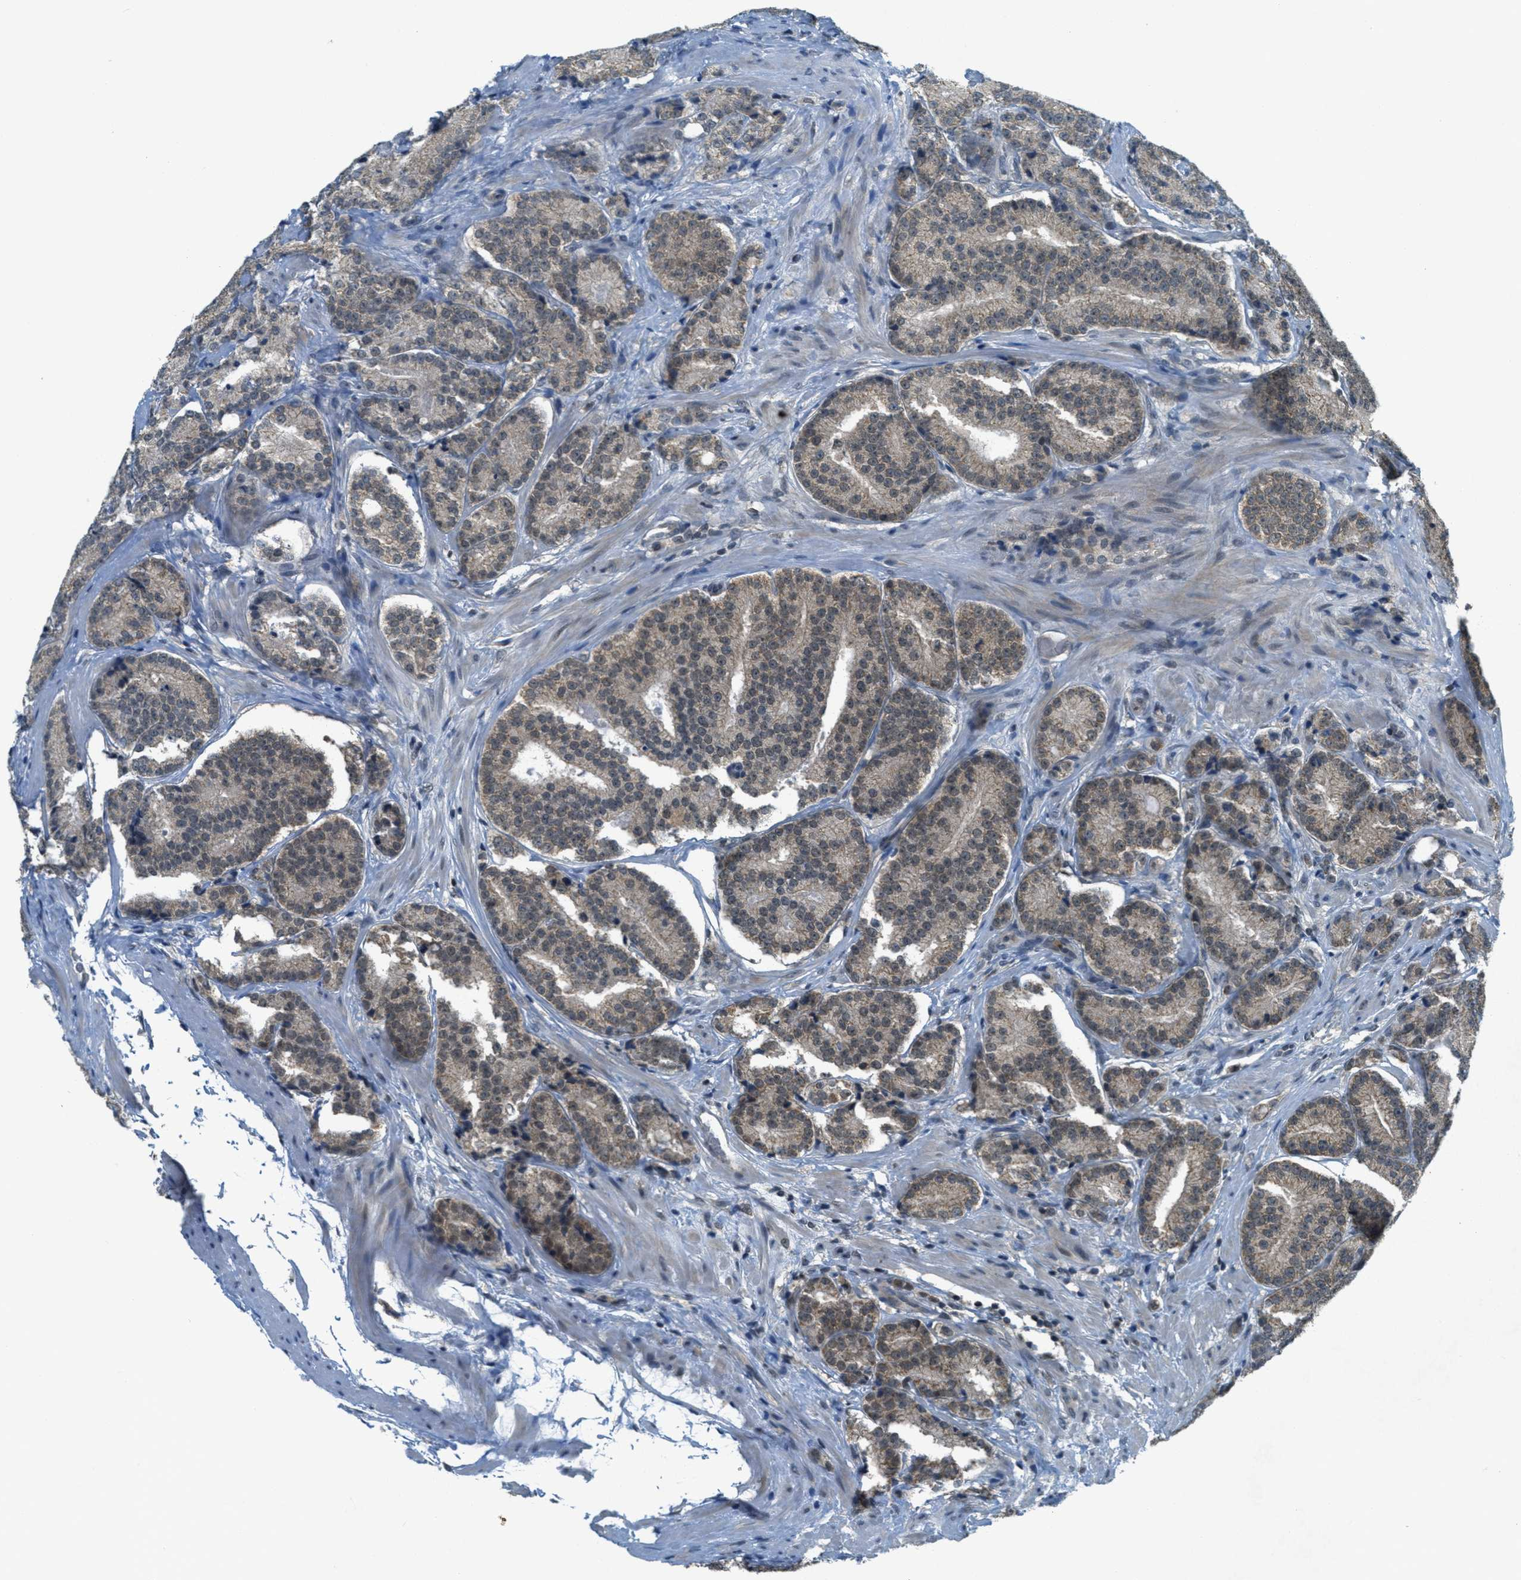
{"staining": {"intensity": "weak", "quantity": ">75%", "location": "cytoplasmic/membranous,nuclear"}, "tissue": "prostate cancer", "cell_type": "Tumor cells", "image_type": "cancer", "snomed": [{"axis": "morphology", "description": "Adenocarcinoma, High grade"}, {"axis": "topography", "description": "Prostate"}], "caption": "Approximately >75% of tumor cells in prostate cancer exhibit weak cytoplasmic/membranous and nuclear protein positivity as visualized by brown immunohistochemical staining.", "gene": "TCF20", "patient": {"sex": "male", "age": 61}}